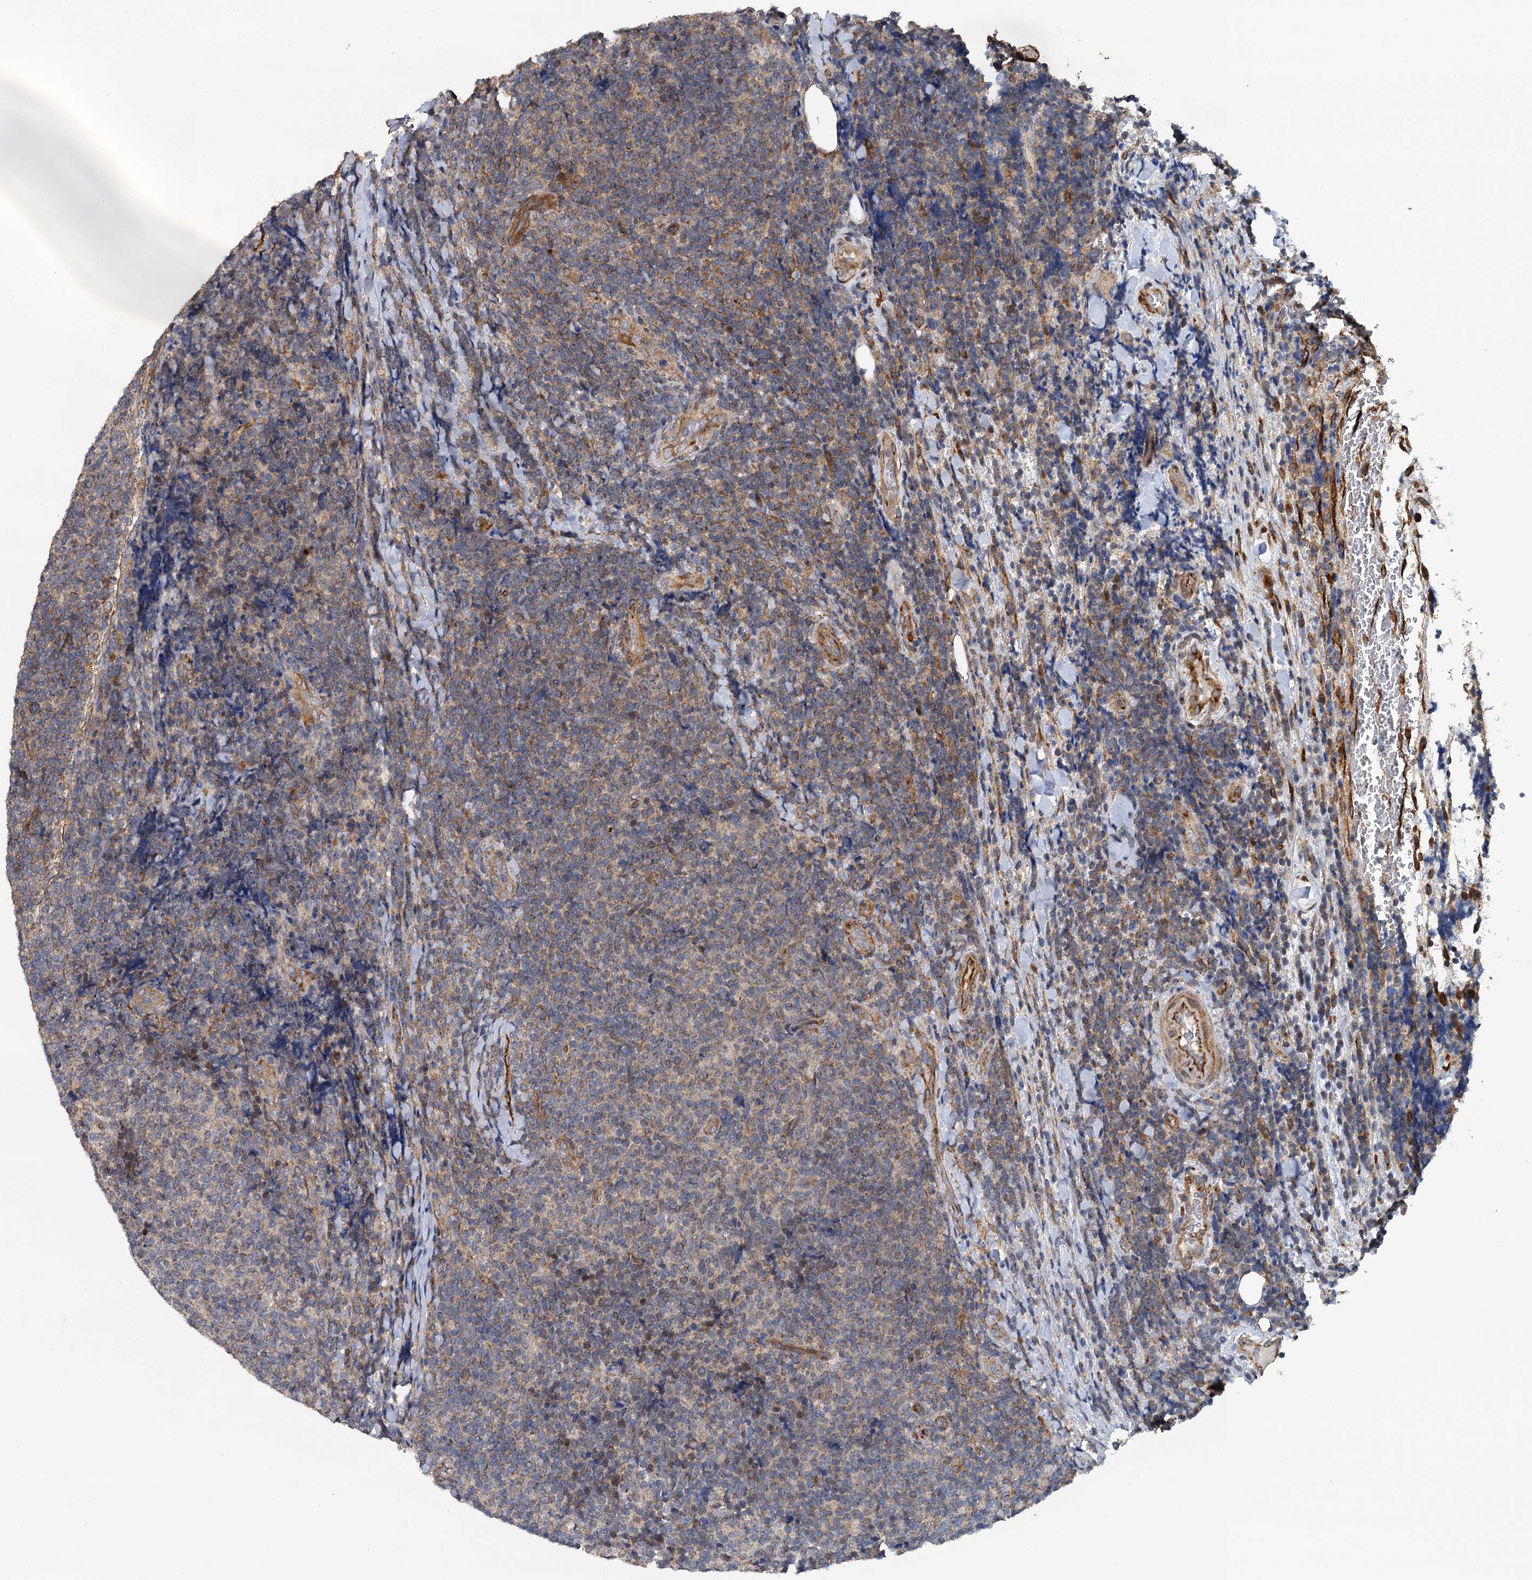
{"staining": {"intensity": "weak", "quantity": "25%-75%", "location": "cytoplasmic/membranous"}, "tissue": "lymphoma", "cell_type": "Tumor cells", "image_type": "cancer", "snomed": [{"axis": "morphology", "description": "Malignant lymphoma, non-Hodgkin's type, Low grade"}, {"axis": "topography", "description": "Lymph node"}], "caption": "Protein expression analysis of human lymphoma reveals weak cytoplasmic/membranous expression in approximately 25%-75% of tumor cells.", "gene": "LRRK2", "patient": {"sex": "male", "age": 66}}